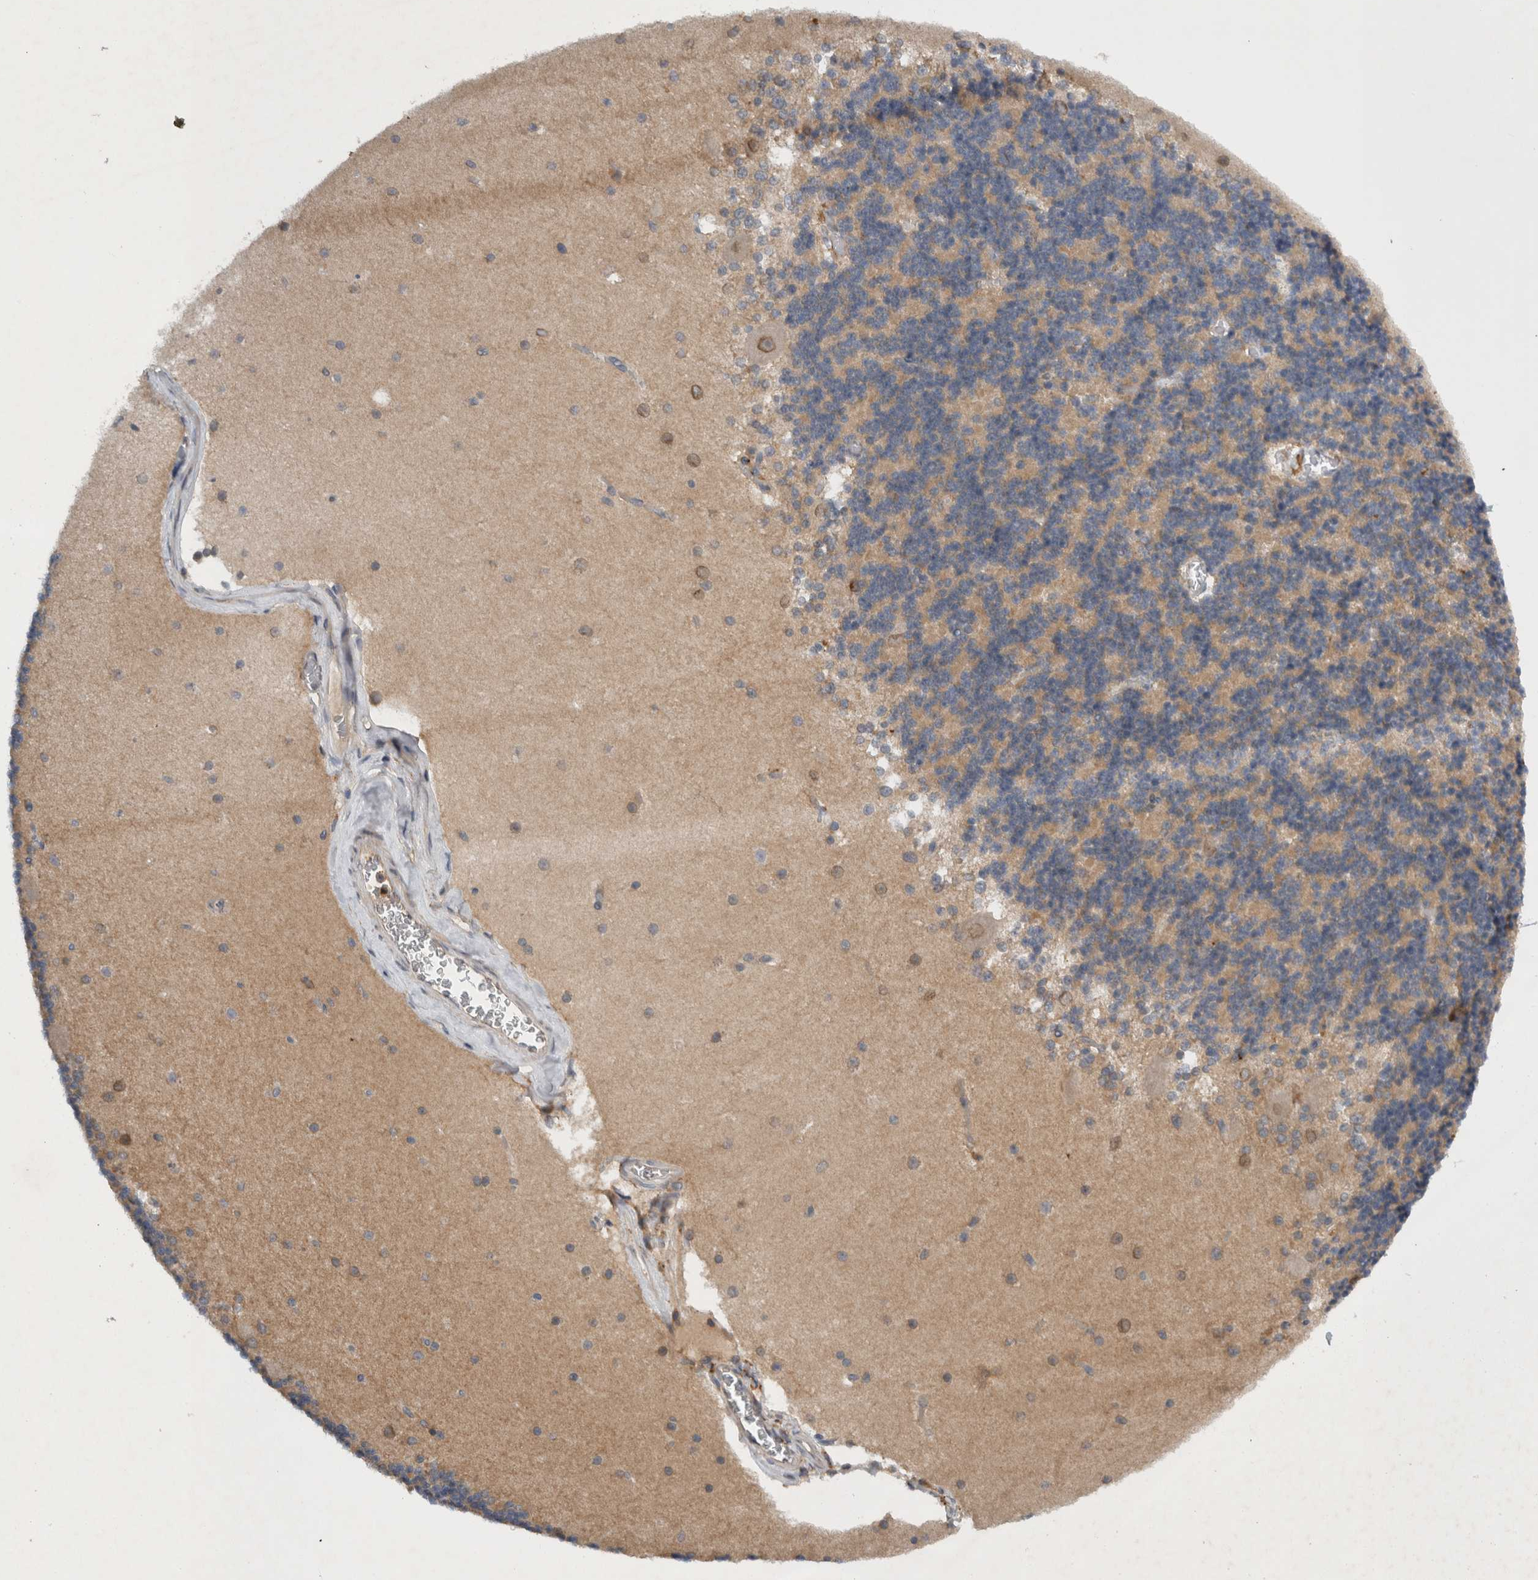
{"staining": {"intensity": "weak", "quantity": ">75%", "location": "cytoplasmic/membranous"}, "tissue": "cerebellum", "cell_type": "Cells in granular layer", "image_type": "normal", "snomed": [{"axis": "morphology", "description": "Normal tissue, NOS"}, {"axis": "topography", "description": "Cerebellum"}], "caption": "IHC image of normal cerebellum stained for a protein (brown), which demonstrates low levels of weak cytoplasmic/membranous expression in approximately >75% of cells in granular layer.", "gene": "SCARA5", "patient": {"sex": "female", "age": 19}}